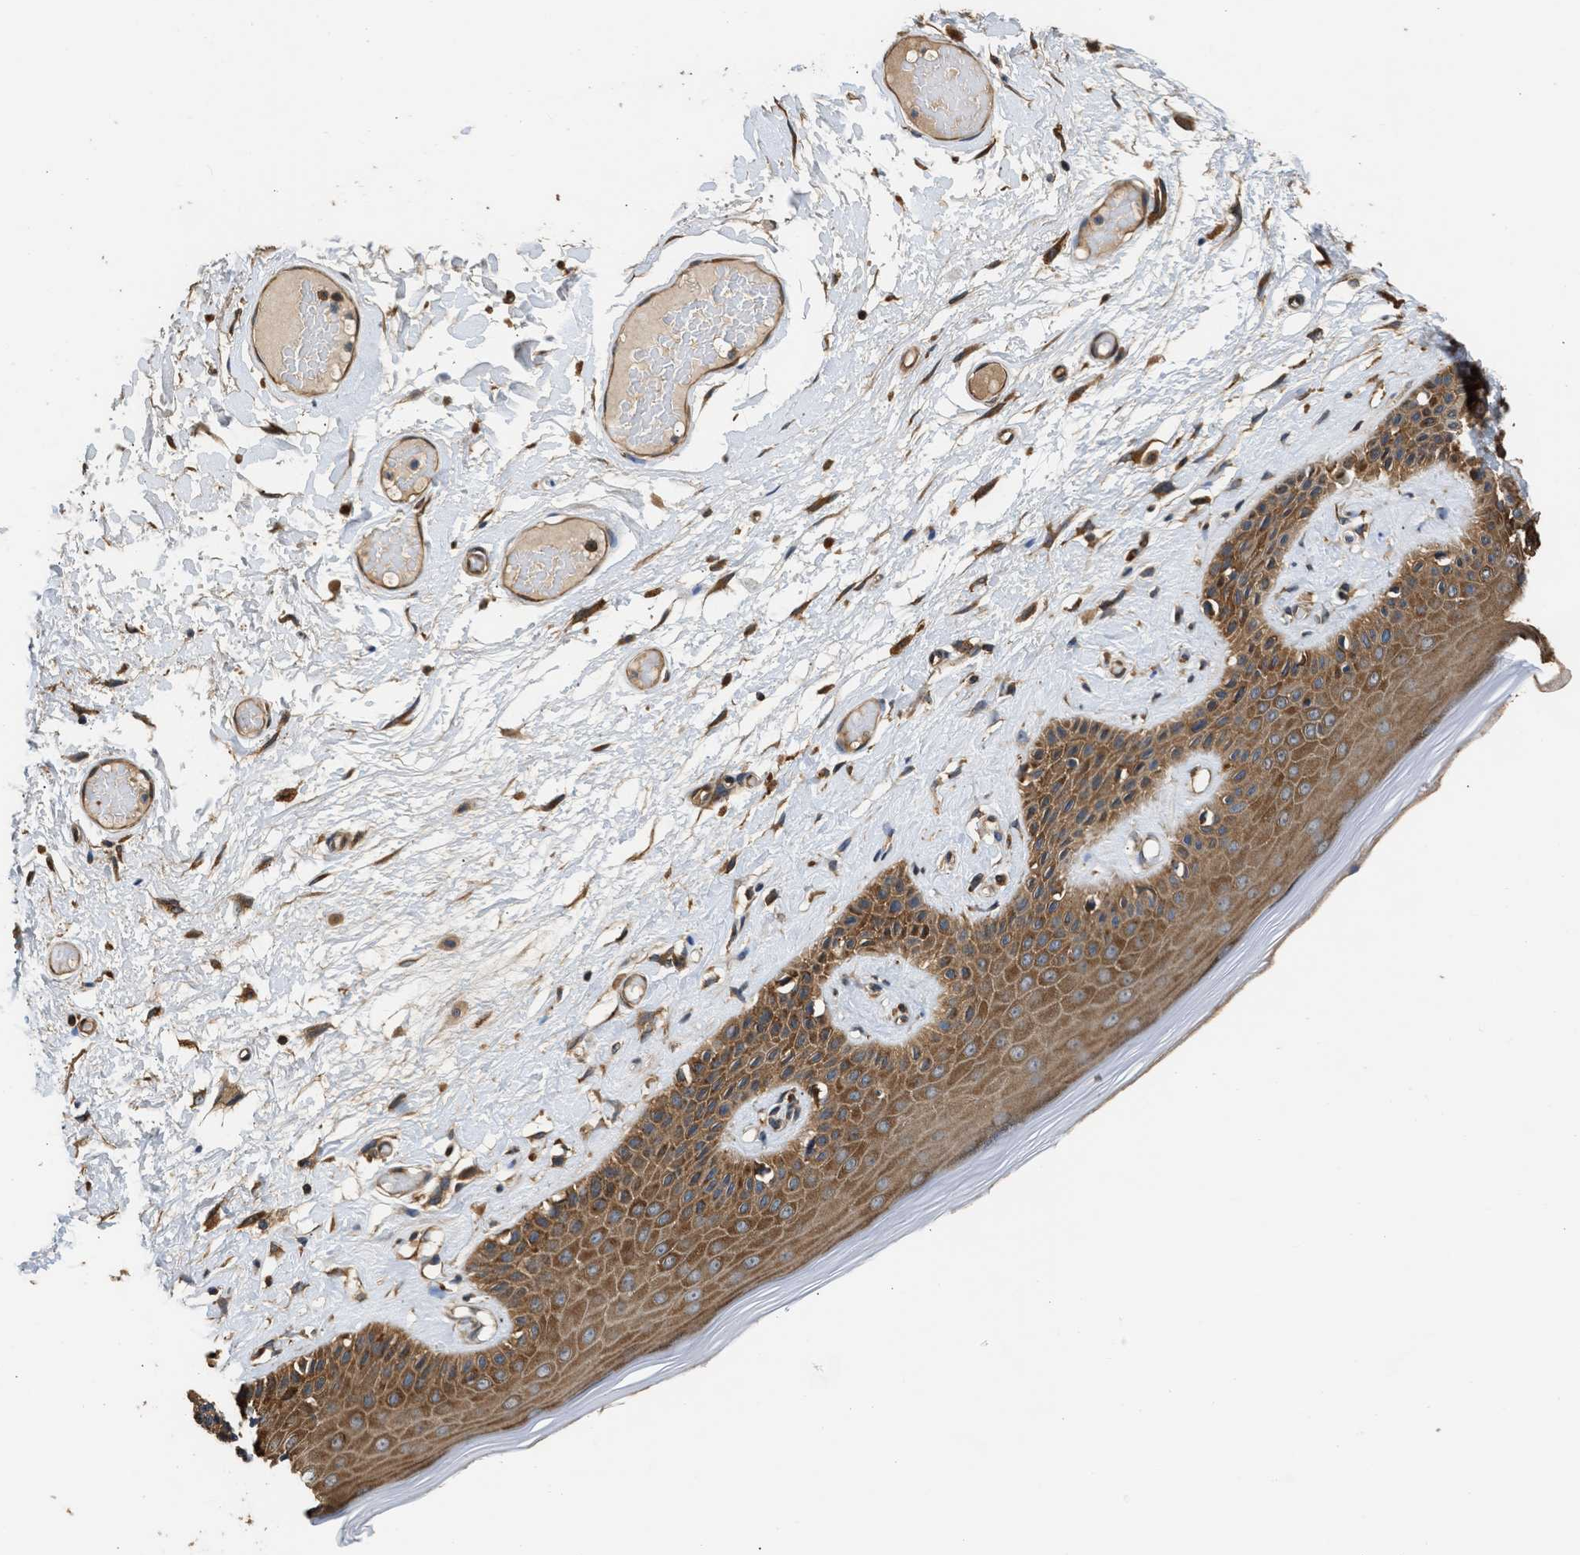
{"staining": {"intensity": "strong", "quantity": ">75%", "location": "cytoplasmic/membranous"}, "tissue": "skin", "cell_type": "Epidermal cells", "image_type": "normal", "snomed": [{"axis": "morphology", "description": "Normal tissue, NOS"}, {"axis": "topography", "description": "Vulva"}], "caption": "Immunohistochemical staining of unremarkable skin reveals >75% levels of strong cytoplasmic/membranous protein staining in approximately >75% of epidermal cells.", "gene": "SLC36A4", "patient": {"sex": "female", "age": 73}}